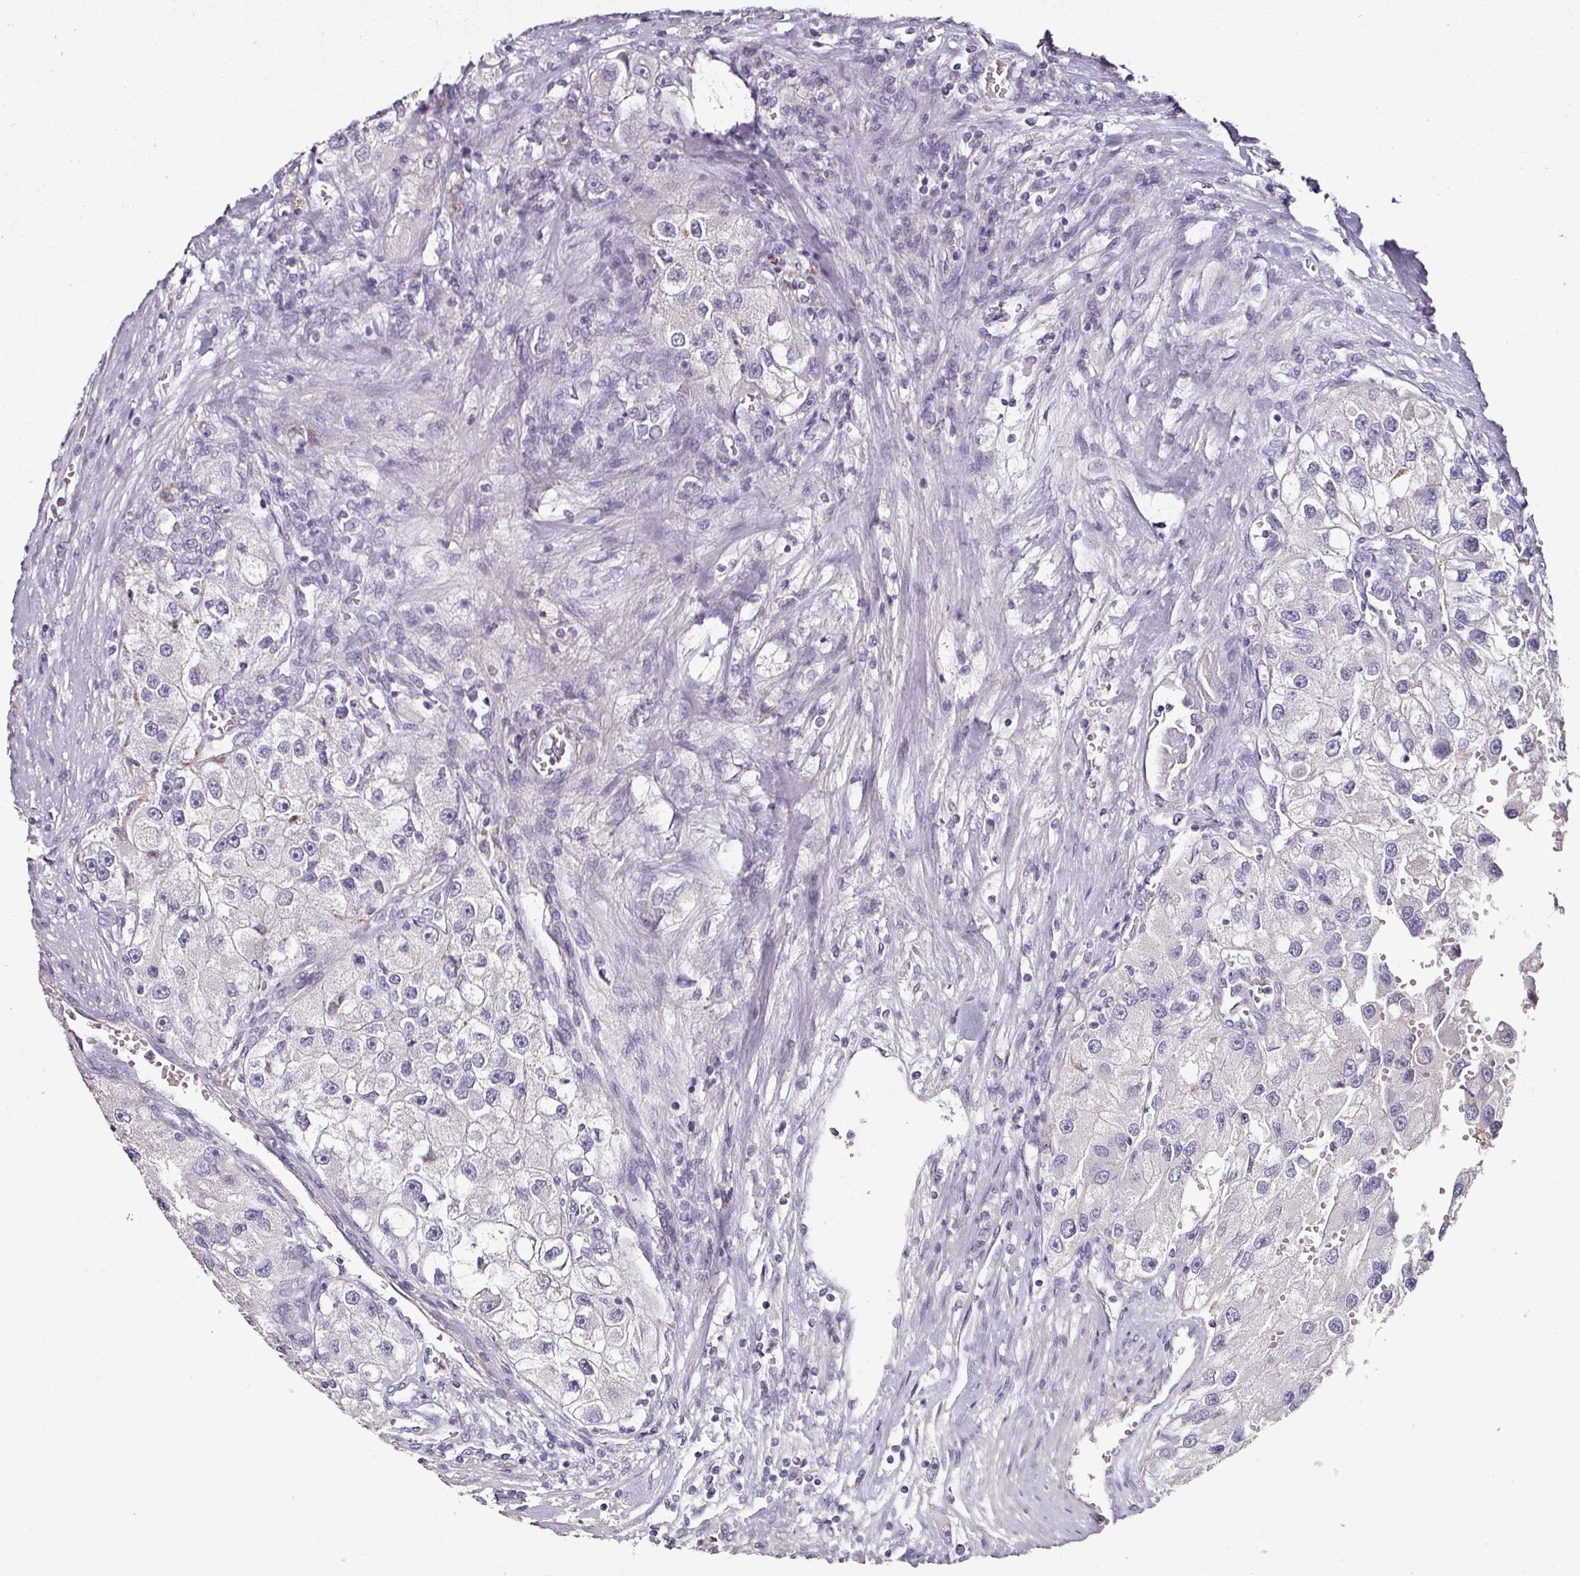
{"staining": {"intensity": "negative", "quantity": "none", "location": "none"}, "tissue": "renal cancer", "cell_type": "Tumor cells", "image_type": "cancer", "snomed": [{"axis": "morphology", "description": "Adenocarcinoma, NOS"}, {"axis": "topography", "description": "Kidney"}], "caption": "Tumor cells show no significant protein expression in renal adenocarcinoma.", "gene": "CAP2", "patient": {"sex": "male", "age": 63}}